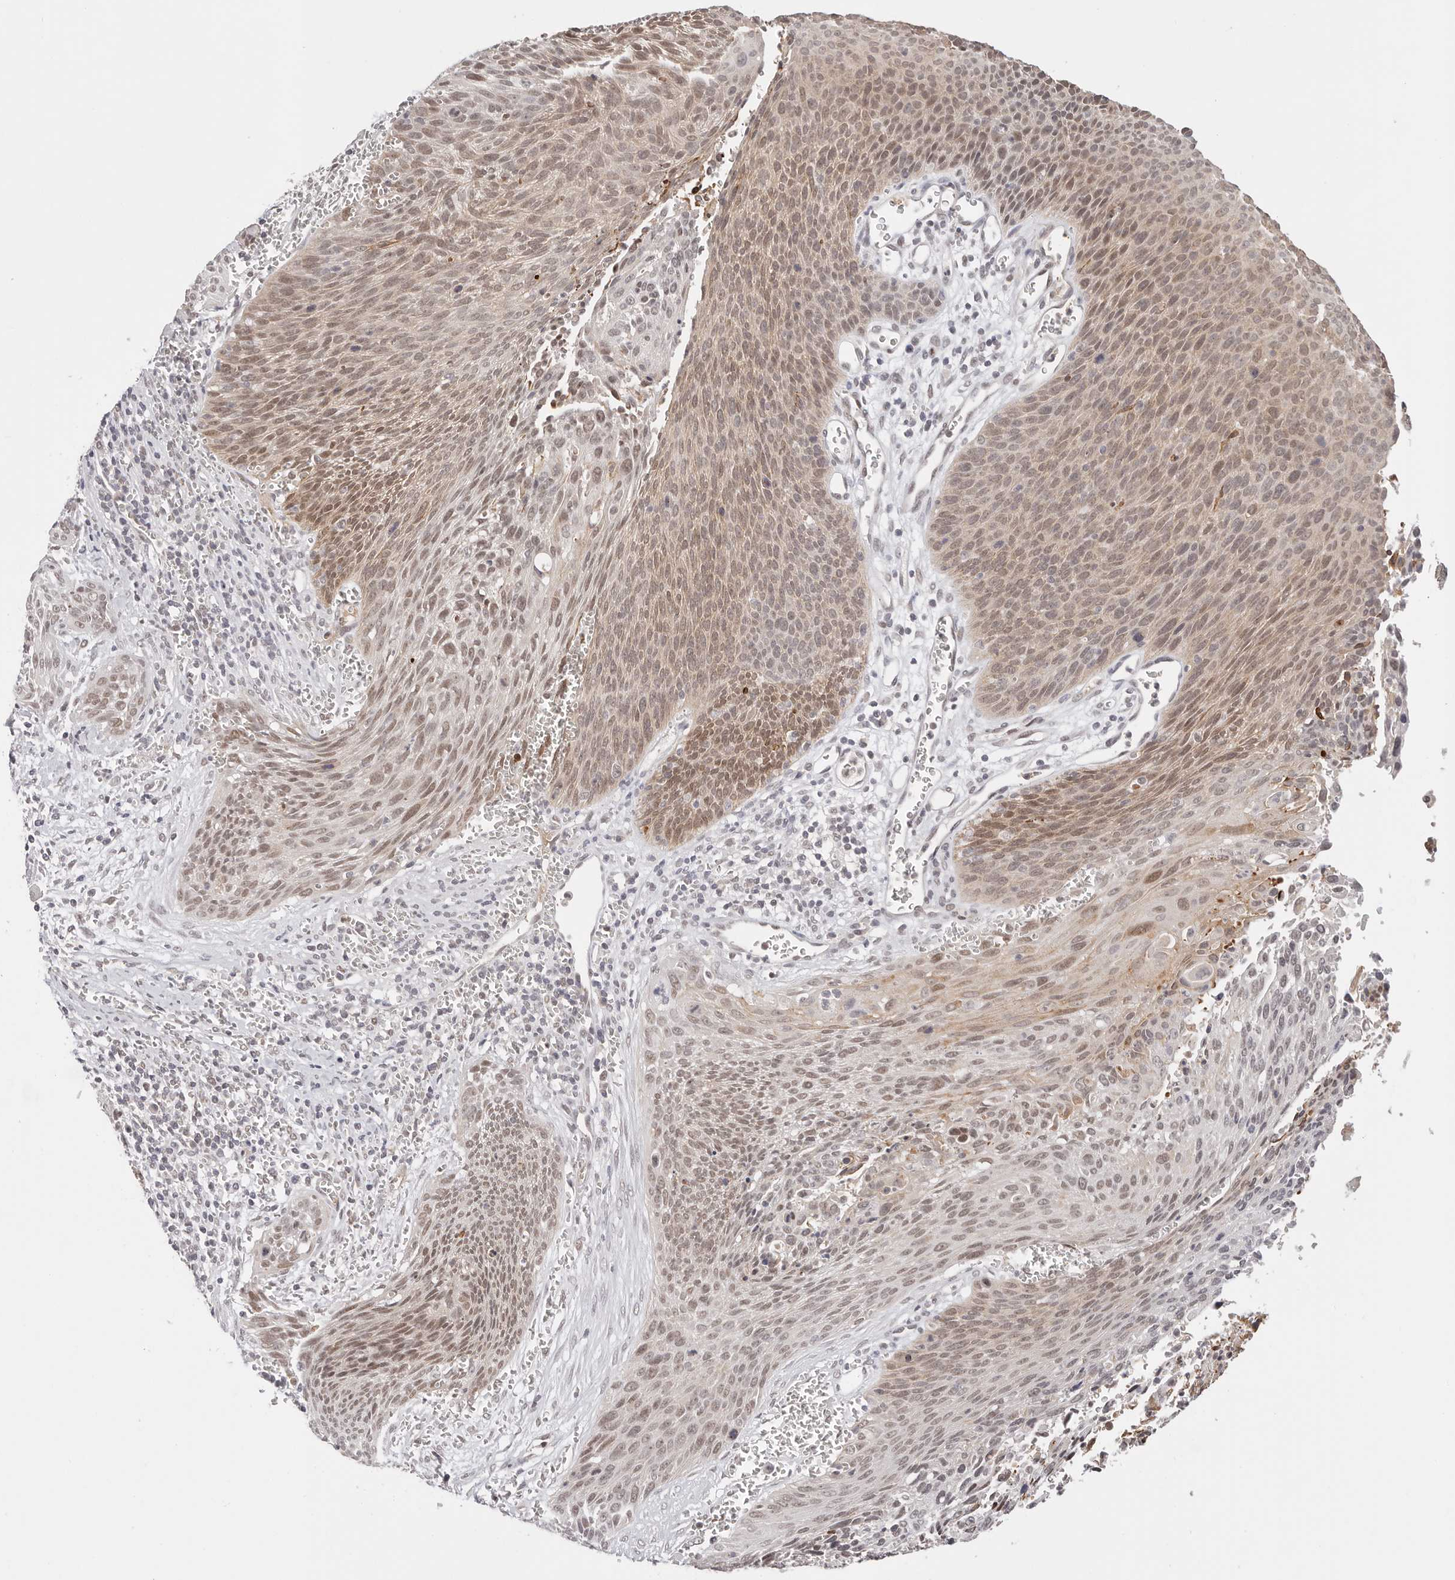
{"staining": {"intensity": "moderate", "quantity": ">75%", "location": "nuclear"}, "tissue": "cervical cancer", "cell_type": "Tumor cells", "image_type": "cancer", "snomed": [{"axis": "morphology", "description": "Squamous cell carcinoma, NOS"}, {"axis": "topography", "description": "Cervix"}], "caption": "There is medium levels of moderate nuclear positivity in tumor cells of squamous cell carcinoma (cervical), as demonstrated by immunohistochemical staining (brown color).", "gene": "RFC3", "patient": {"sex": "female", "age": 55}}